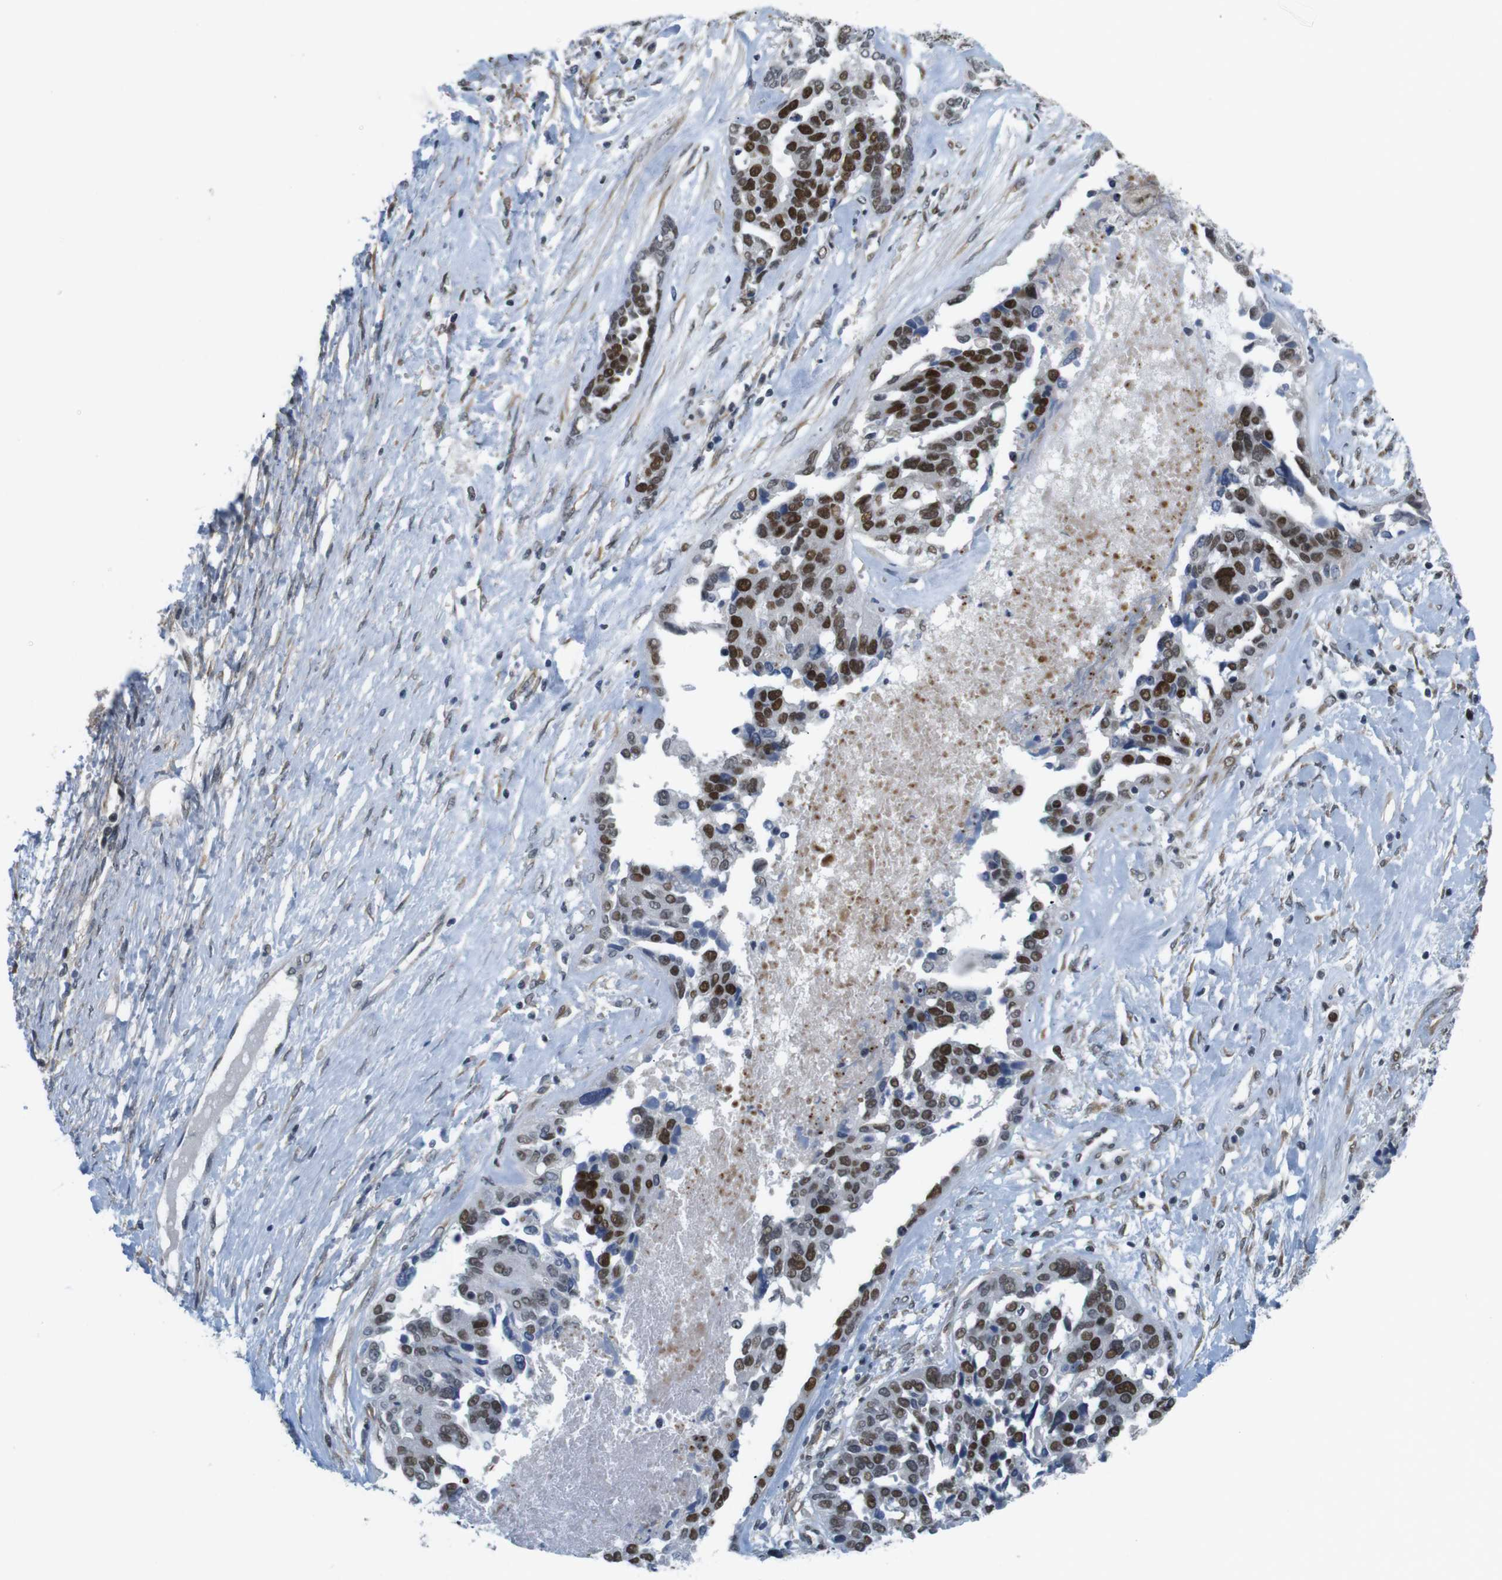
{"staining": {"intensity": "strong", "quantity": "25%-75%", "location": "nuclear"}, "tissue": "ovarian cancer", "cell_type": "Tumor cells", "image_type": "cancer", "snomed": [{"axis": "morphology", "description": "Cystadenocarcinoma, serous, NOS"}, {"axis": "topography", "description": "Ovary"}], "caption": "The histopathology image shows a brown stain indicating the presence of a protein in the nuclear of tumor cells in serous cystadenocarcinoma (ovarian). Nuclei are stained in blue.", "gene": "SMCO2", "patient": {"sex": "female", "age": 44}}